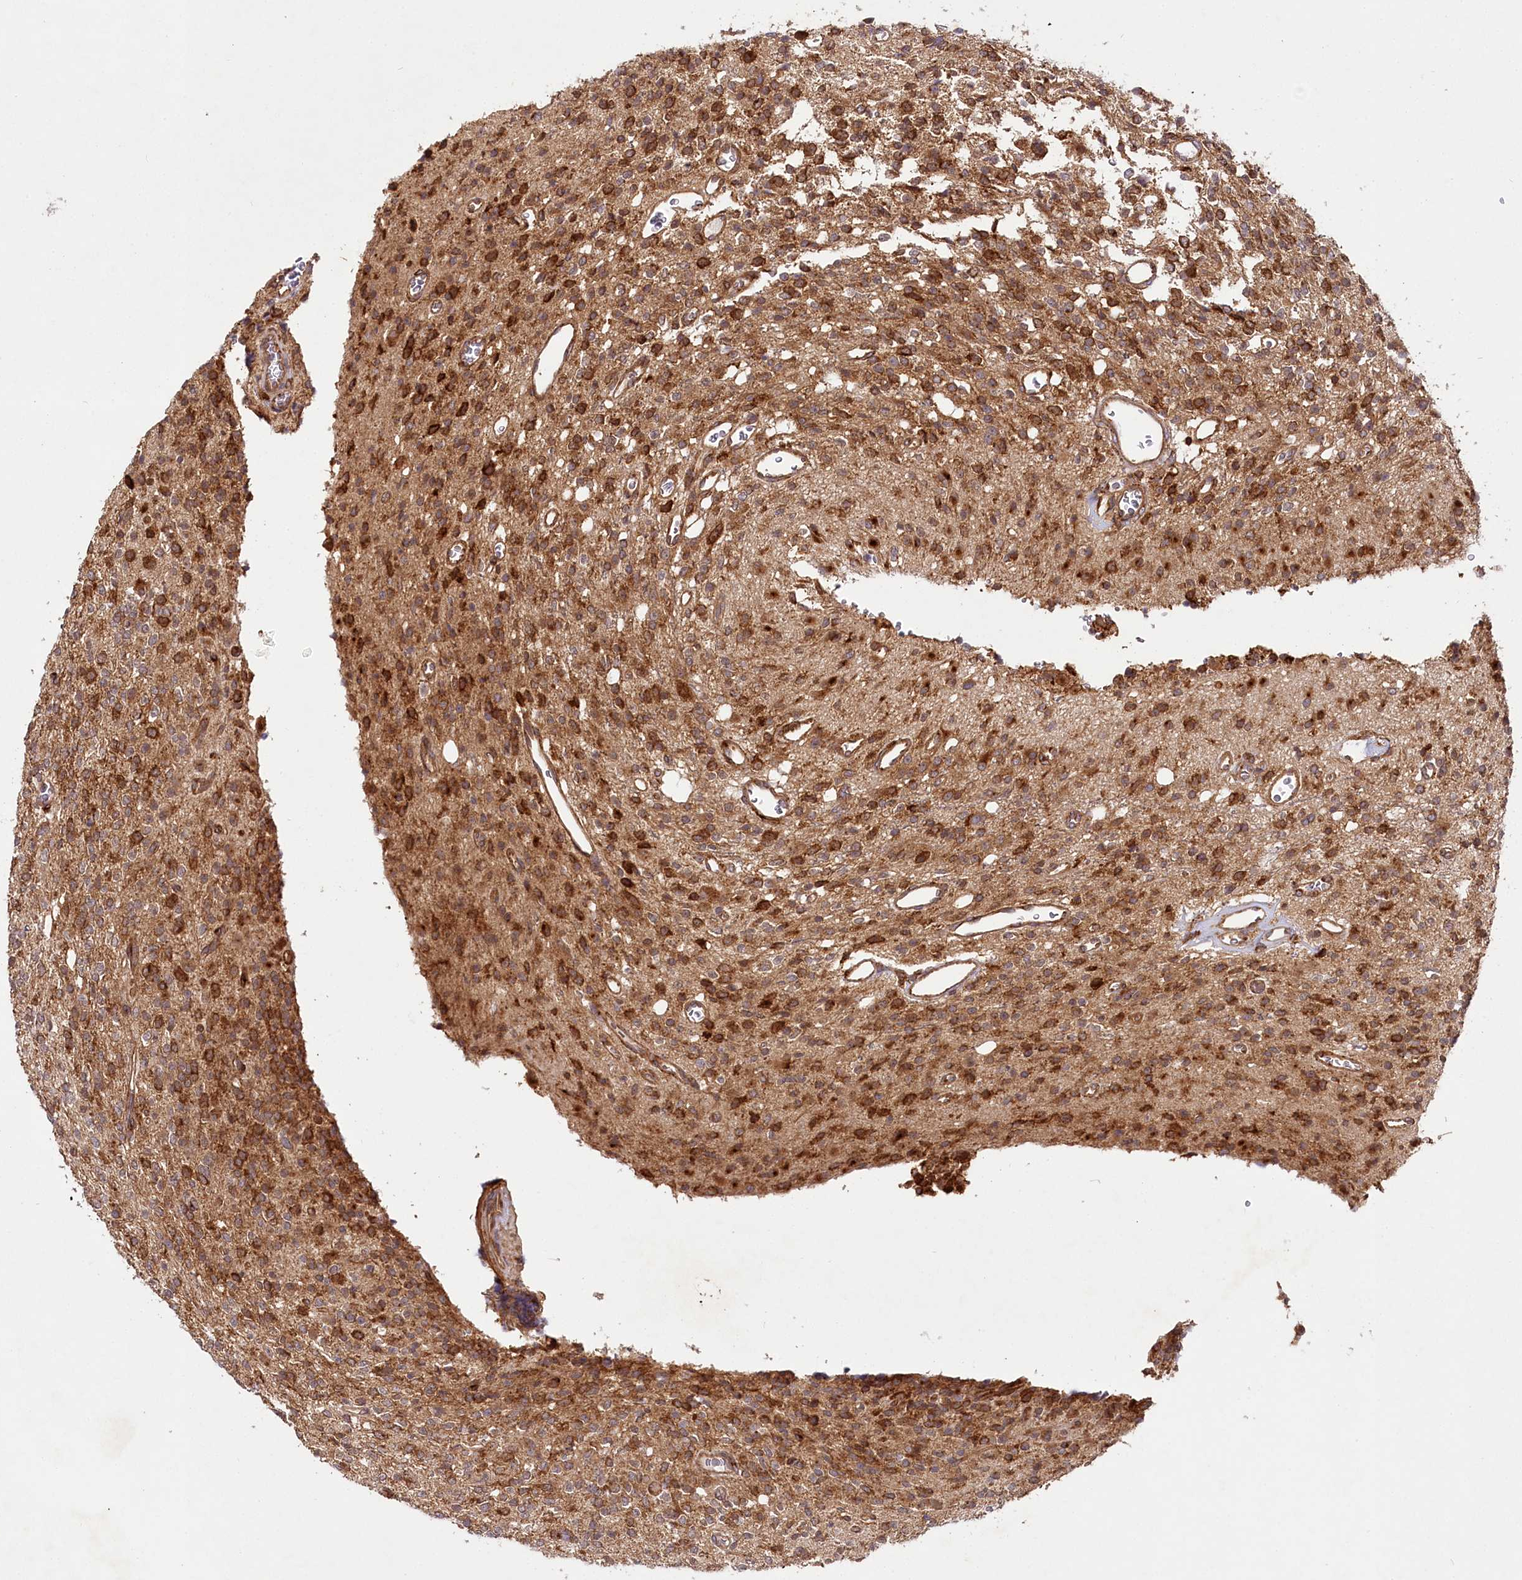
{"staining": {"intensity": "moderate", "quantity": ">75%", "location": "cytoplasmic/membranous"}, "tissue": "glioma", "cell_type": "Tumor cells", "image_type": "cancer", "snomed": [{"axis": "morphology", "description": "Glioma, malignant, High grade"}, {"axis": "topography", "description": "Brain"}], "caption": "Immunohistochemistry (IHC) (DAB) staining of malignant glioma (high-grade) displays moderate cytoplasmic/membranous protein expression in approximately >75% of tumor cells. Using DAB (brown) and hematoxylin (blue) stains, captured at high magnification using brightfield microscopy.", "gene": "COPG1", "patient": {"sex": "male", "age": 34}}